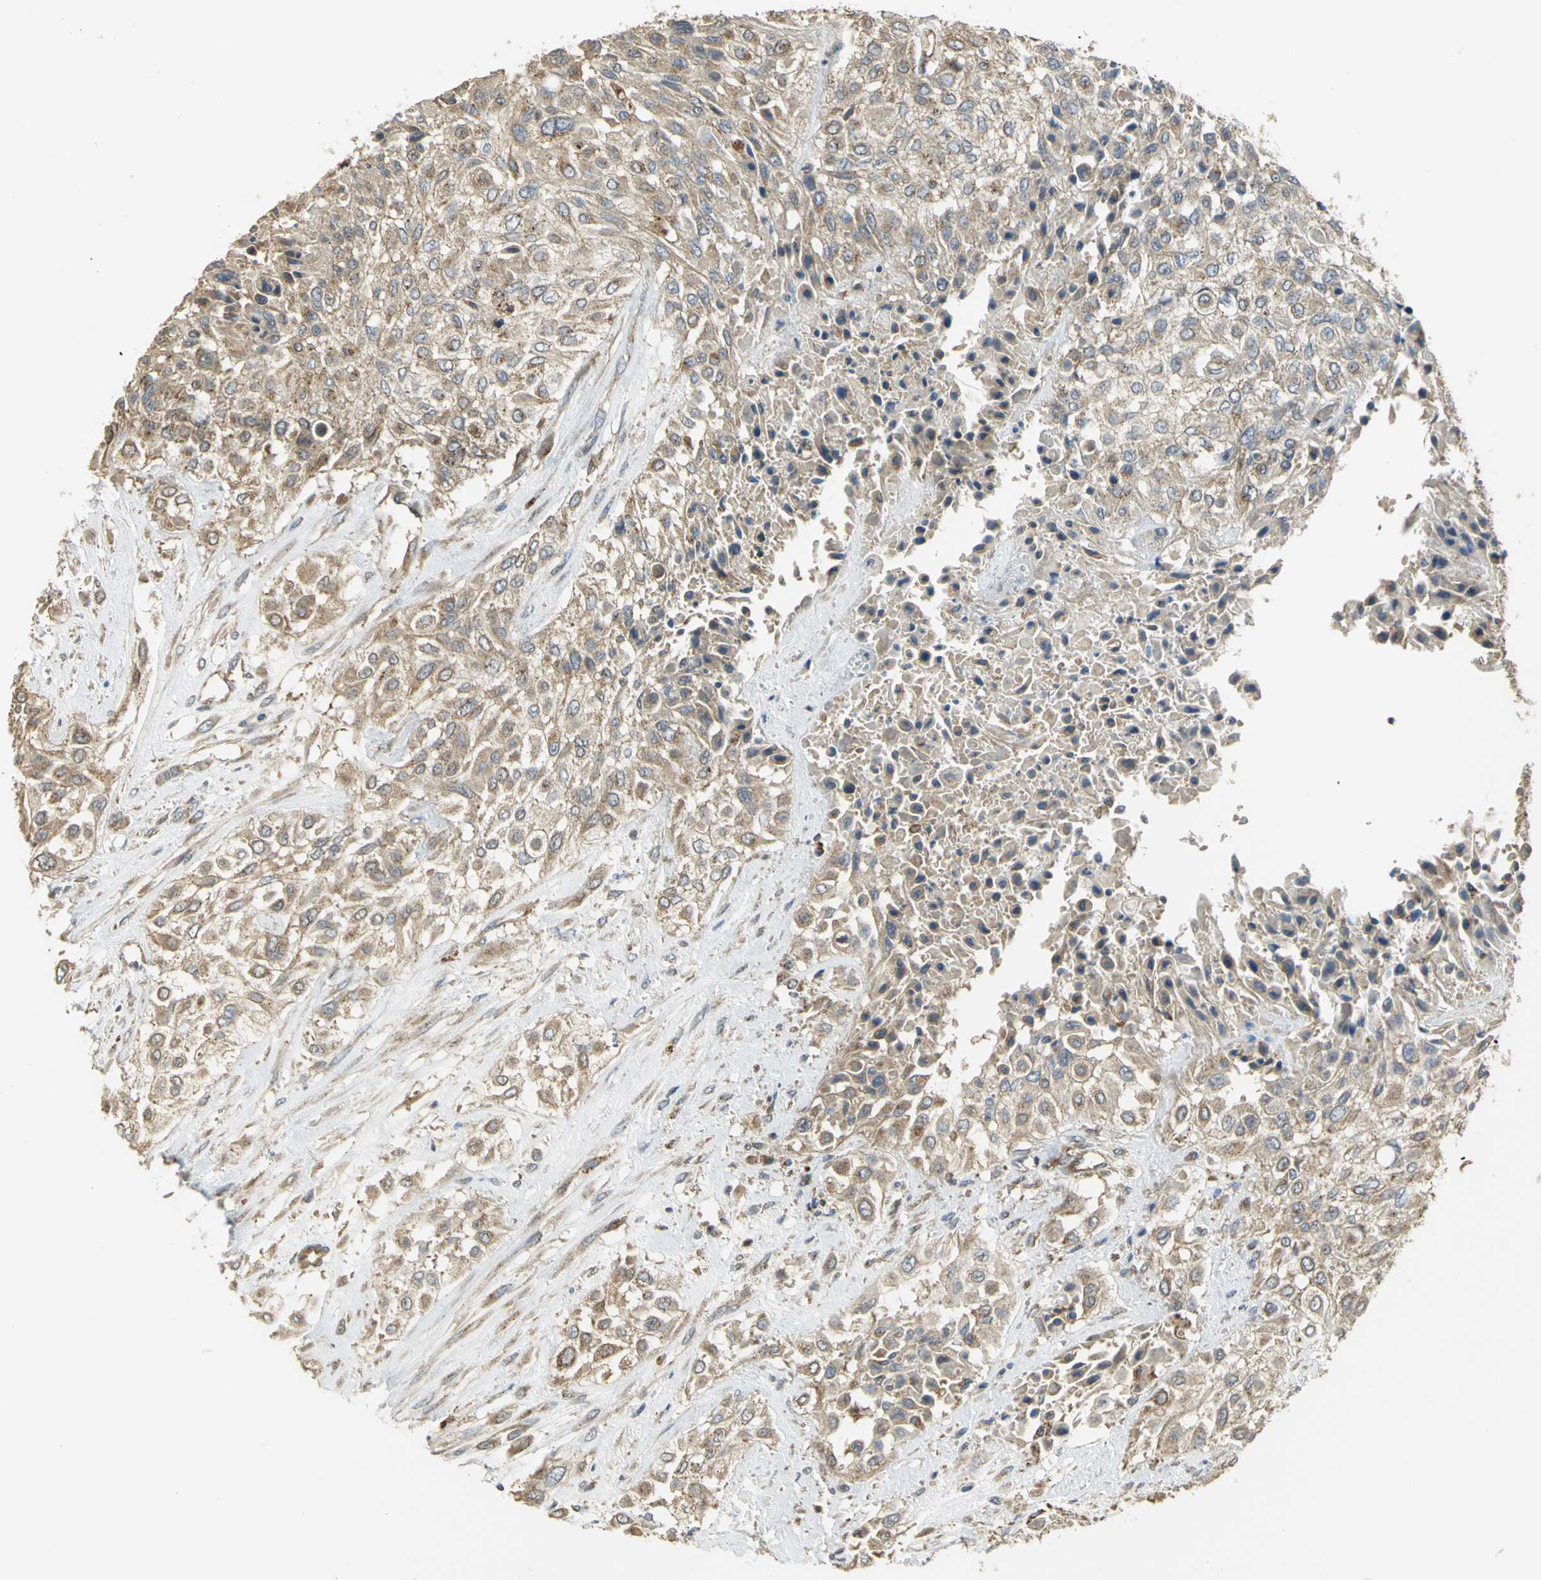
{"staining": {"intensity": "moderate", "quantity": ">75%", "location": "cytoplasmic/membranous"}, "tissue": "urothelial cancer", "cell_type": "Tumor cells", "image_type": "cancer", "snomed": [{"axis": "morphology", "description": "Urothelial carcinoma, High grade"}, {"axis": "topography", "description": "Urinary bladder"}], "caption": "Immunohistochemistry (IHC) (DAB (3,3'-diaminobenzidine)) staining of urothelial cancer shows moderate cytoplasmic/membranous protein staining in approximately >75% of tumor cells. The protein is shown in brown color, while the nuclei are stained blue.", "gene": "DIAPH2", "patient": {"sex": "male", "age": 57}}